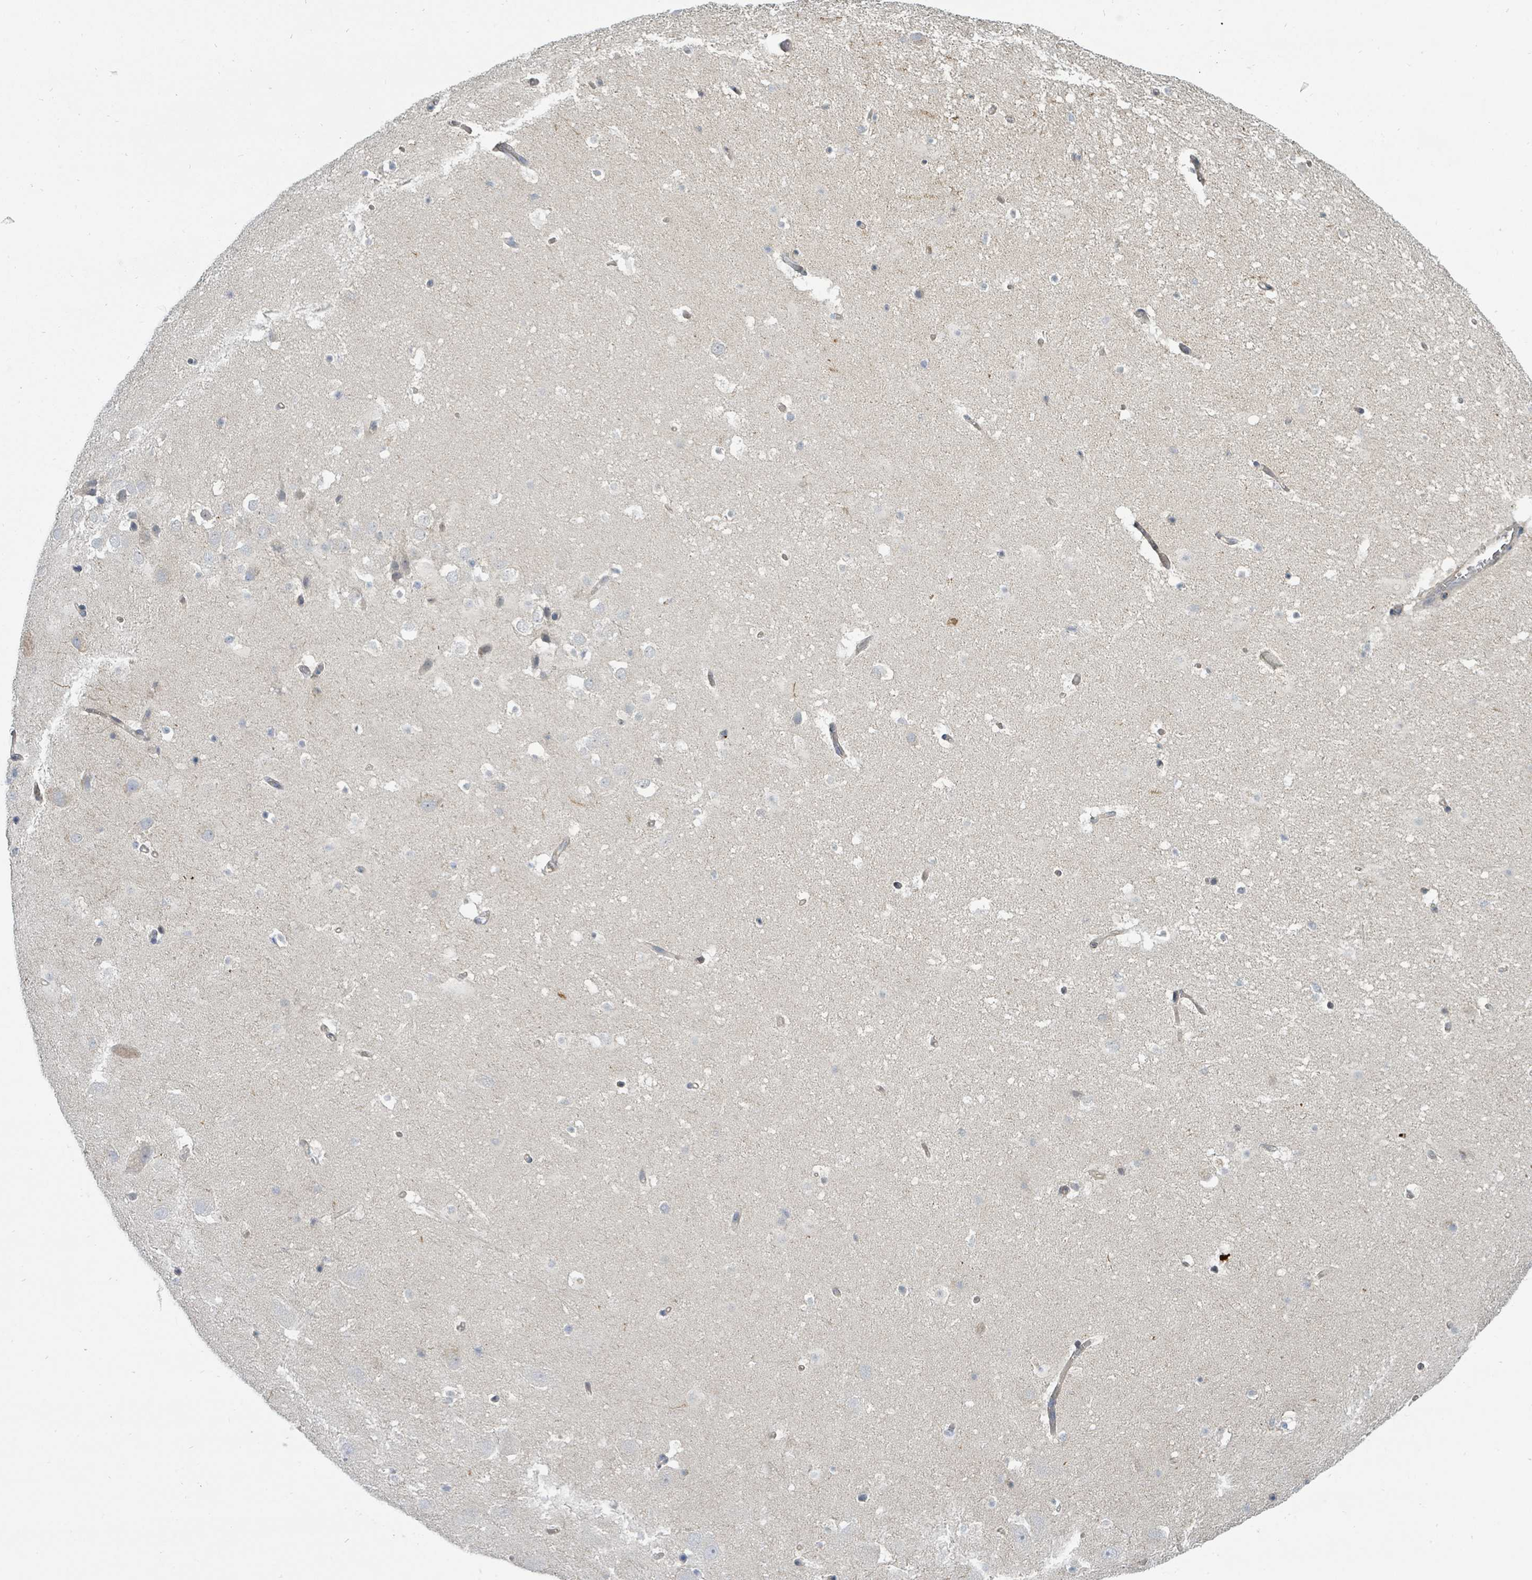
{"staining": {"intensity": "negative", "quantity": "none", "location": "none"}, "tissue": "hippocampus", "cell_type": "Glial cells", "image_type": "normal", "snomed": [{"axis": "morphology", "description": "Normal tissue, NOS"}, {"axis": "topography", "description": "Hippocampus"}], "caption": "A histopathology image of hippocampus stained for a protein shows no brown staining in glial cells.", "gene": "BOLA2B", "patient": {"sex": "male", "age": 37}}